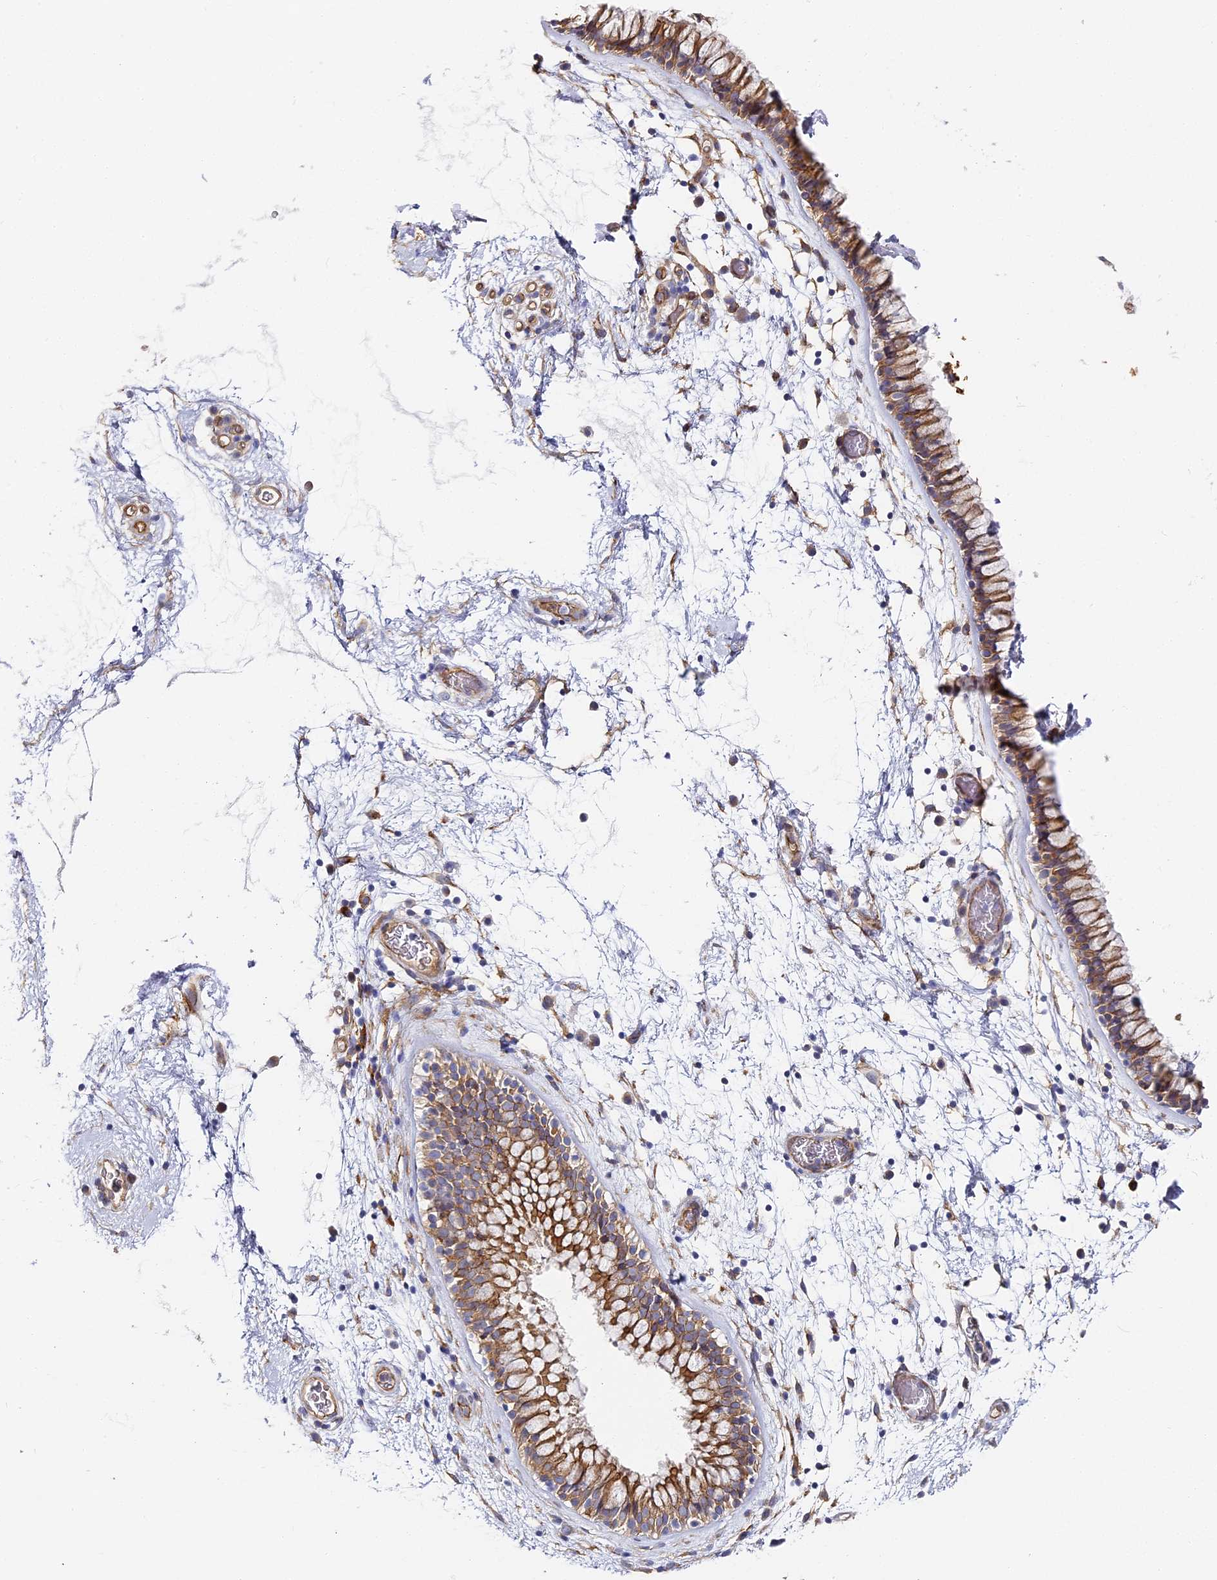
{"staining": {"intensity": "moderate", "quantity": ">75%", "location": "cytoplasmic/membranous"}, "tissue": "nasopharynx", "cell_type": "Respiratory epithelial cells", "image_type": "normal", "snomed": [{"axis": "morphology", "description": "Normal tissue, NOS"}, {"axis": "morphology", "description": "Inflammation, NOS"}, {"axis": "topography", "description": "Nasopharynx"}], "caption": "Immunohistochemistry (IHC) image of normal nasopharynx: human nasopharynx stained using immunohistochemistry (IHC) displays medium levels of moderate protein expression localized specifically in the cytoplasmic/membranous of respiratory epithelial cells, appearing as a cytoplasmic/membranous brown color.", "gene": "CCDC30", "patient": {"sex": "male", "age": 48}}